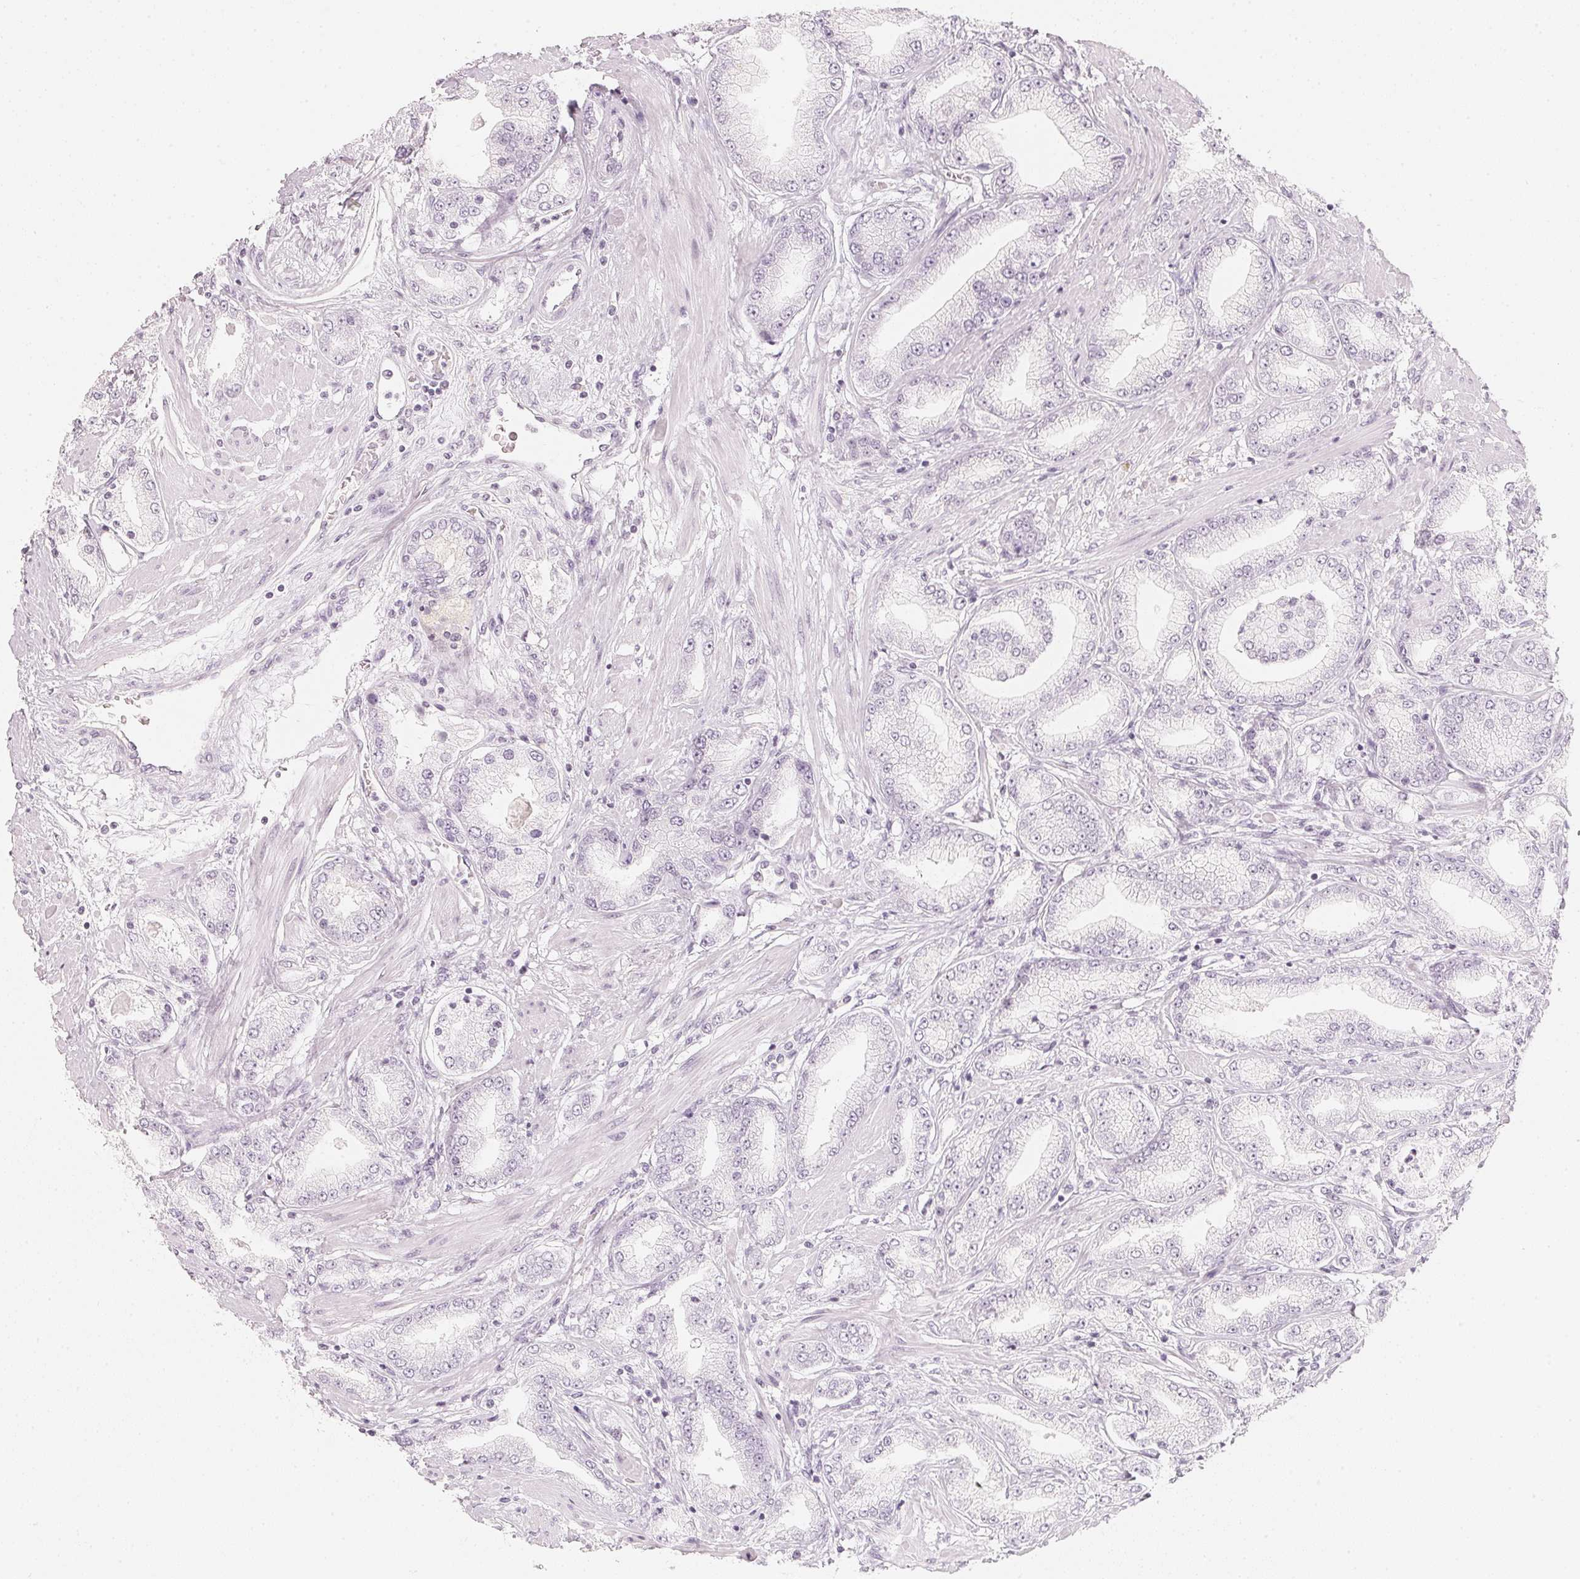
{"staining": {"intensity": "negative", "quantity": "none", "location": "none"}, "tissue": "prostate cancer", "cell_type": "Tumor cells", "image_type": "cancer", "snomed": [{"axis": "morphology", "description": "Adenocarcinoma, High grade"}, {"axis": "topography", "description": "Prostate"}], "caption": "A photomicrograph of high-grade adenocarcinoma (prostate) stained for a protein shows no brown staining in tumor cells.", "gene": "SLC22A8", "patient": {"sex": "male", "age": 67}}